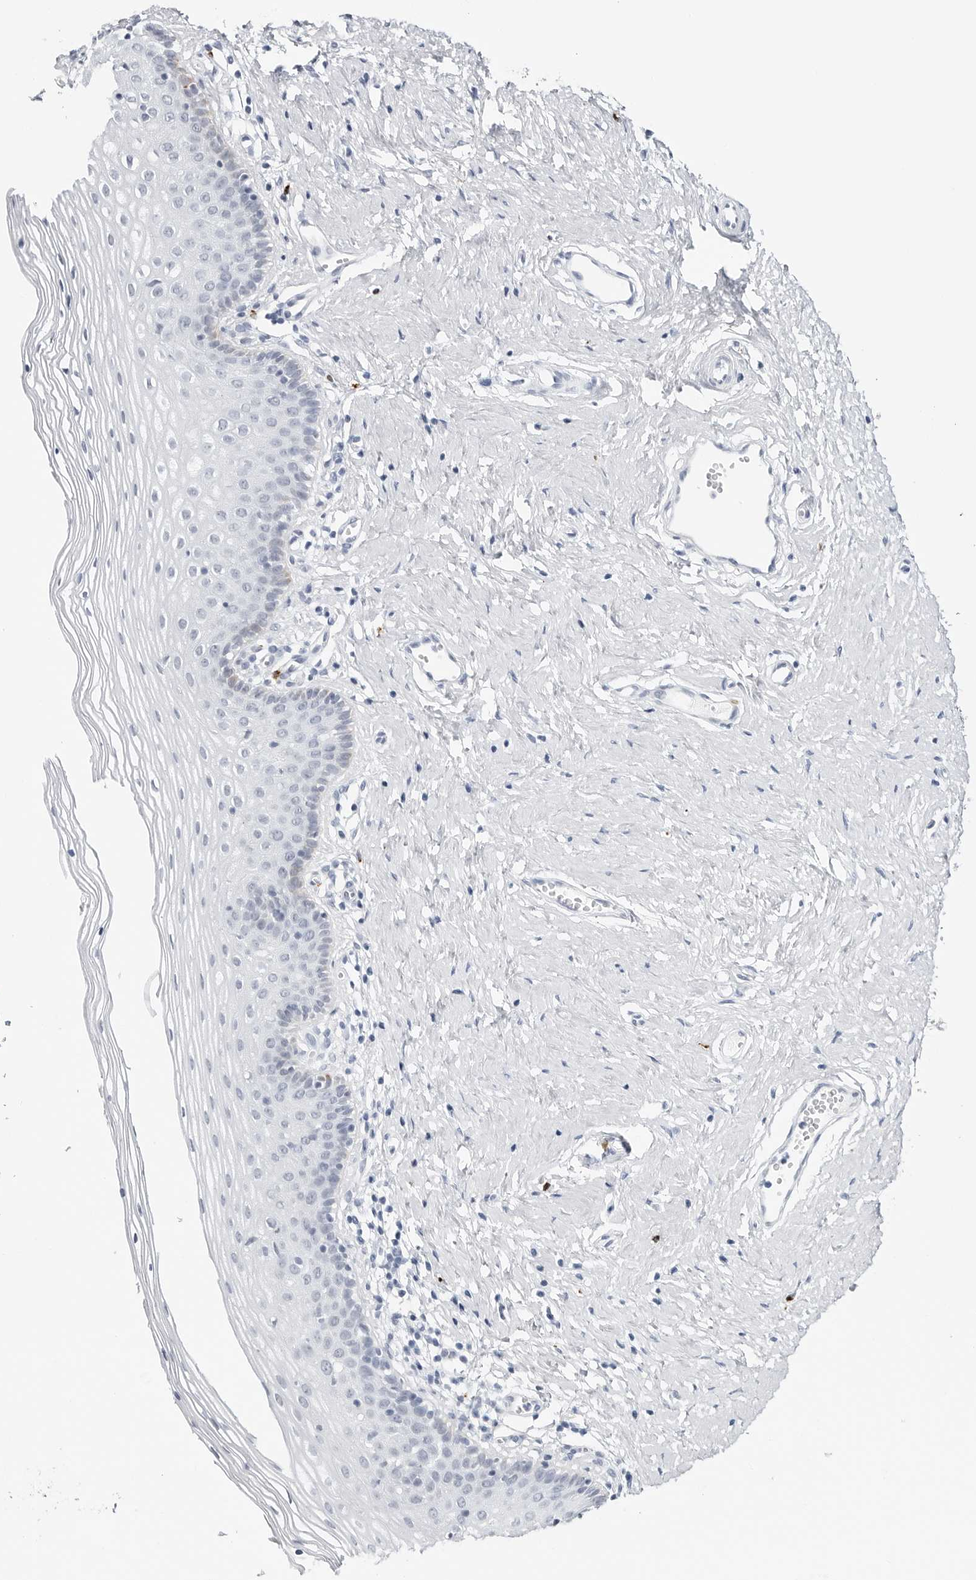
{"staining": {"intensity": "negative", "quantity": "none", "location": "none"}, "tissue": "vagina", "cell_type": "Squamous epithelial cells", "image_type": "normal", "snomed": [{"axis": "morphology", "description": "Normal tissue, NOS"}, {"axis": "topography", "description": "Vagina"}], "caption": "DAB immunohistochemical staining of unremarkable human vagina displays no significant staining in squamous epithelial cells.", "gene": "HSPB7", "patient": {"sex": "female", "age": 32}}